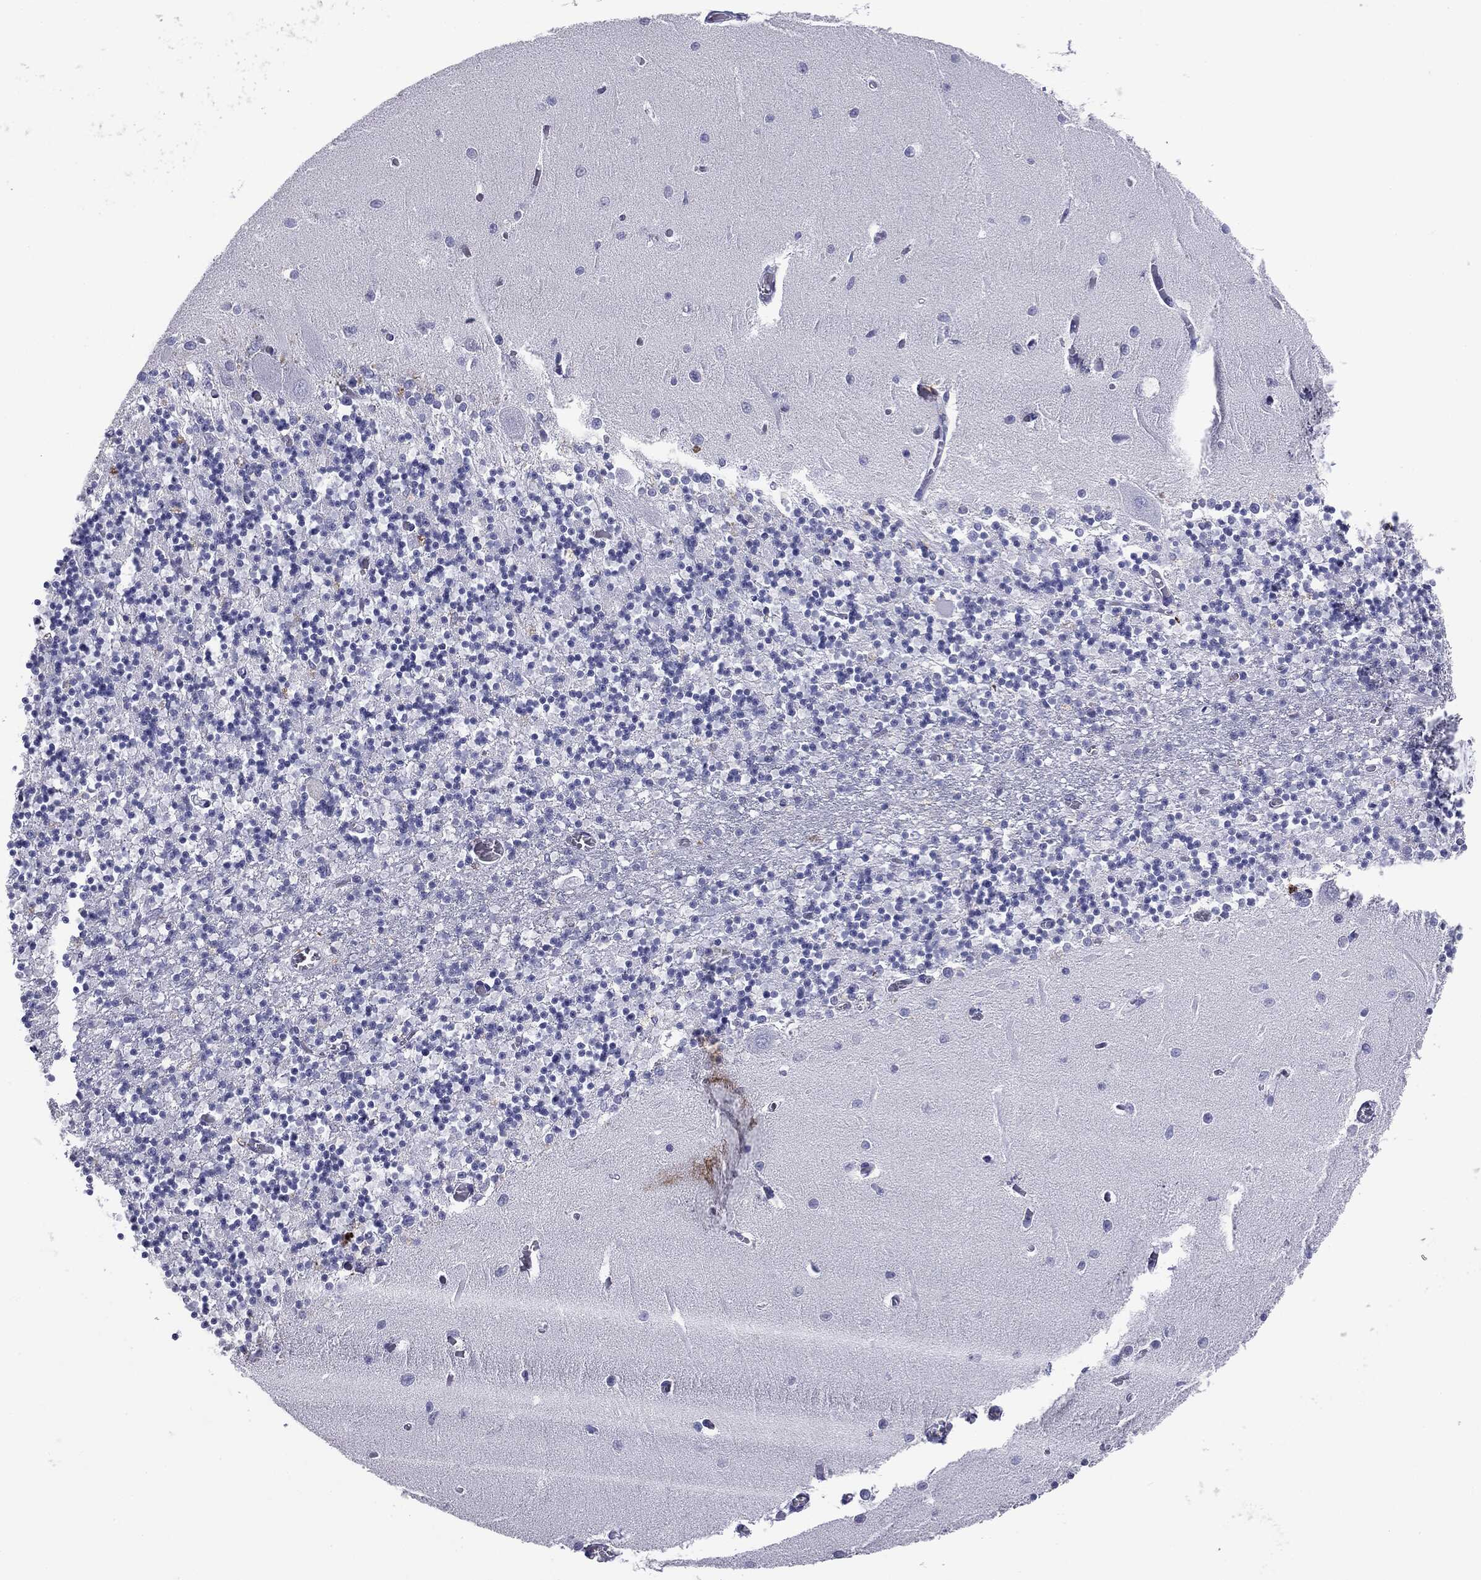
{"staining": {"intensity": "negative", "quantity": "none", "location": "none"}, "tissue": "cerebellum", "cell_type": "Cells in granular layer", "image_type": "normal", "snomed": [{"axis": "morphology", "description": "Normal tissue, NOS"}, {"axis": "topography", "description": "Cerebellum"}], "caption": "Cells in granular layer show no significant protein staining in unremarkable cerebellum. (Brightfield microscopy of DAB (3,3'-diaminobenzidine) IHC at high magnification).", "gene": "SERPINB4", "patient": {"sex": "female", "age": 64}}